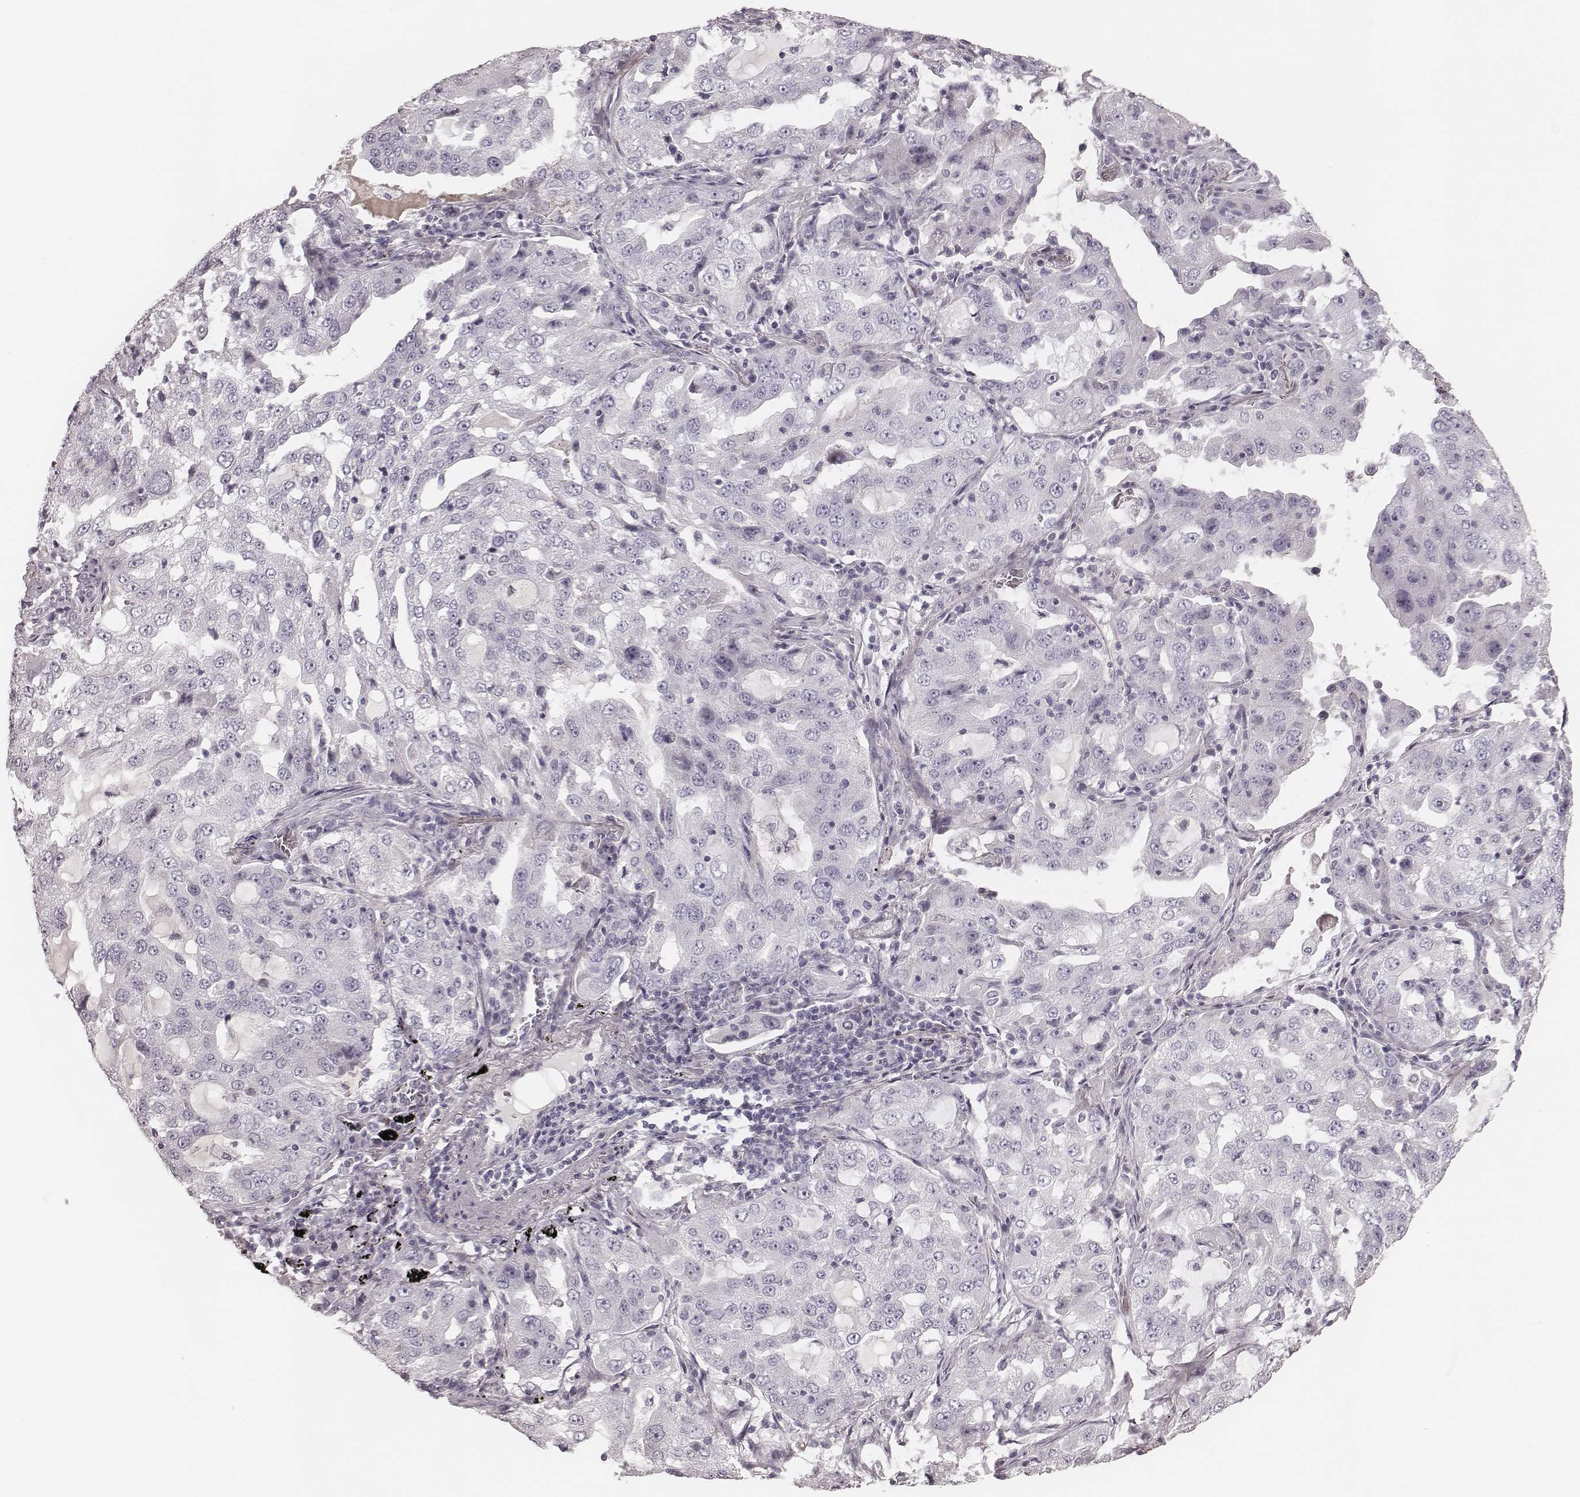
{"staining": {"intensity": "negative", "quantity": "none", "location": "none"}, "tissue": "lung cancer", "cell_type": "Tumor cells", "image_type": "cancer", "snomed": [{"axis": "morphology", "description": "Adenocarcinoma, NOS"}, {"axis": "topography", "description": "Lung"}], "caption": "Protein analysis of lung cancer (adenocarcinoma) exhibits no significant staining in tumor cells.", "gene": "S100Z", "patient": {"sex": "female", "age": 61}}